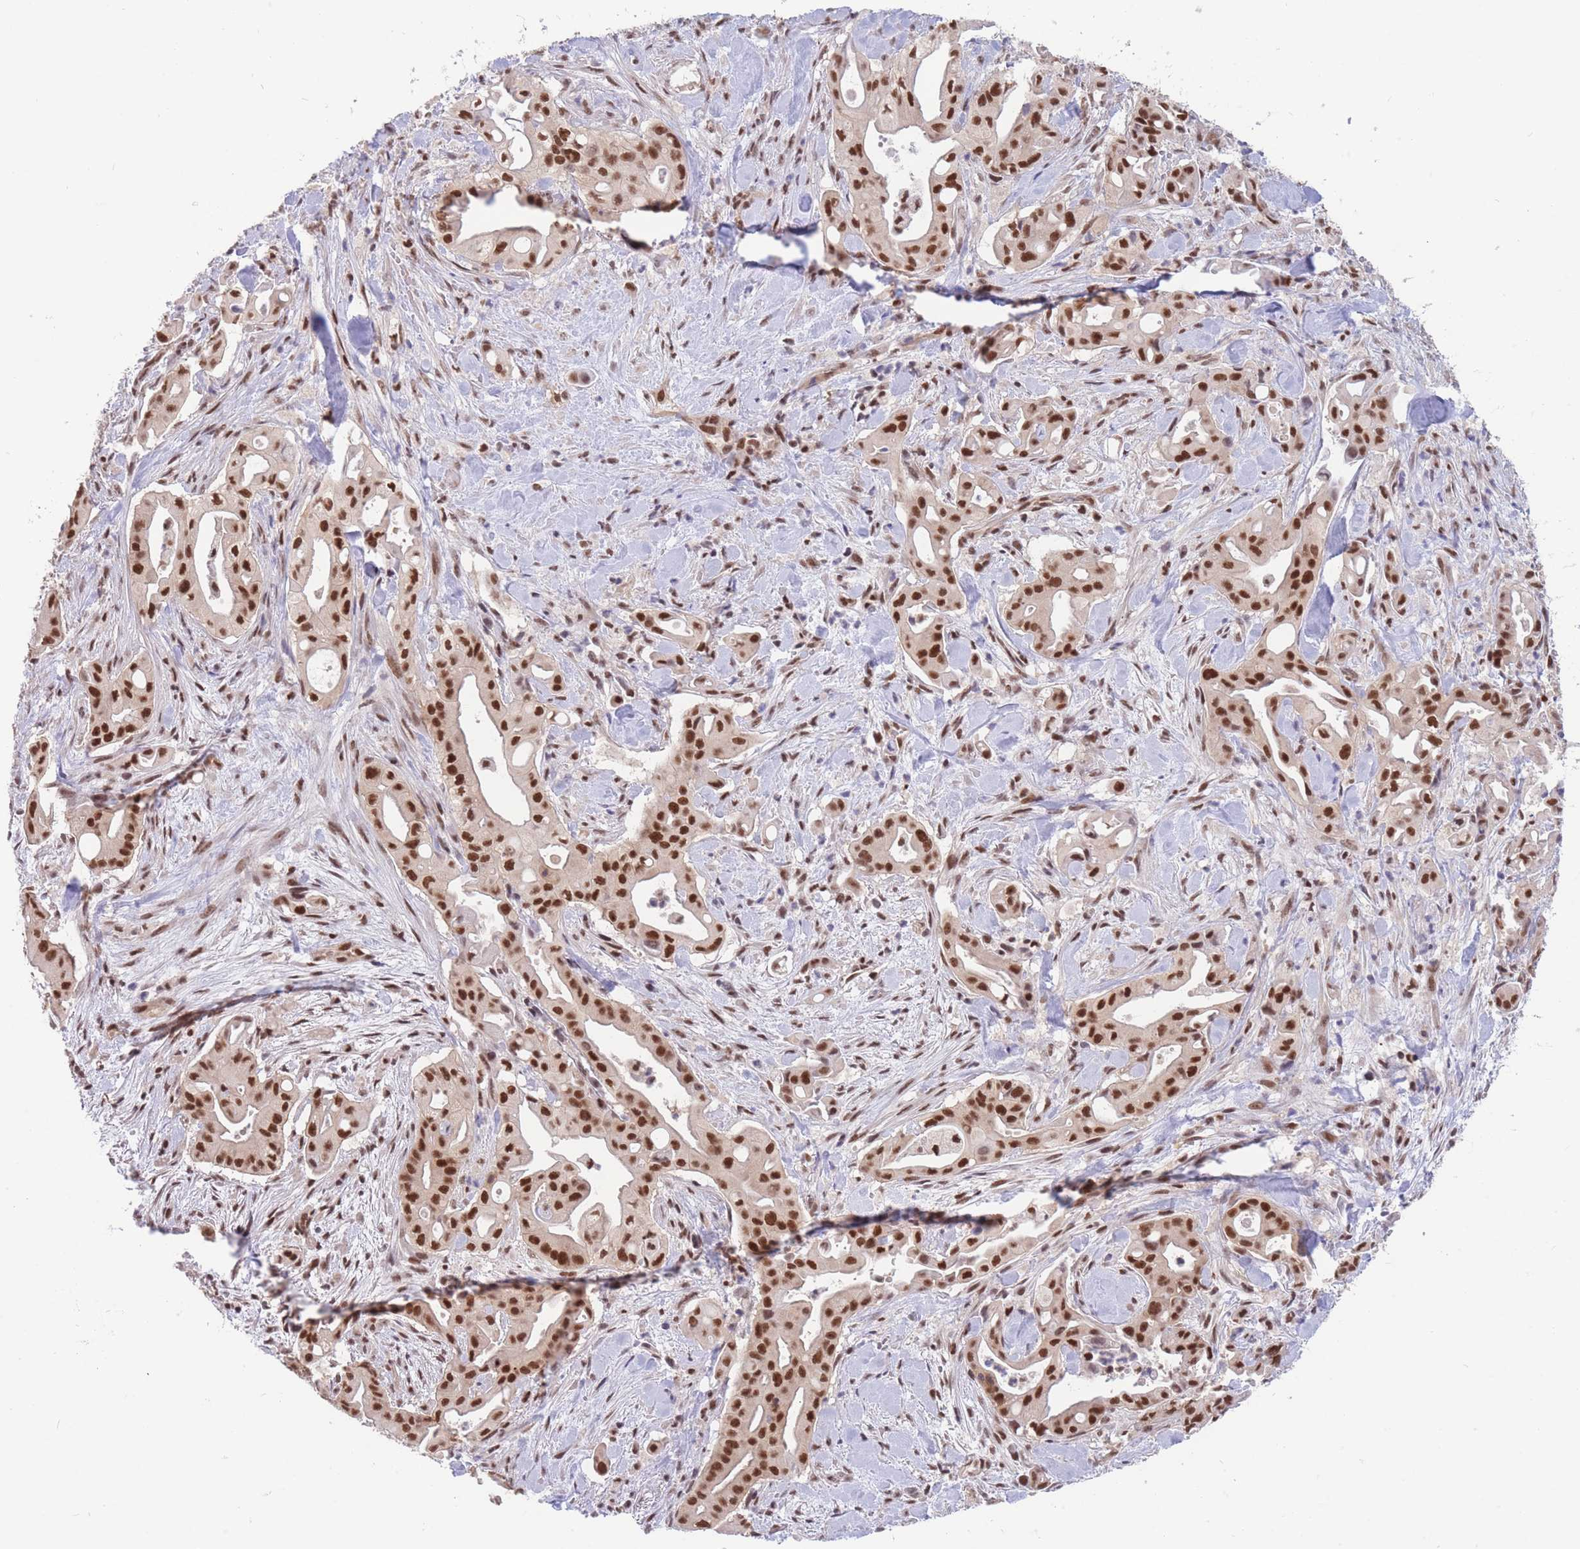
{"staining": {"intensity": "strong", "quantity": ">75%", "location": "nuclear"}, "tissue": "liver cancer", "cell_type": "Tumor cells", "image_type": "cancer", "snomed": [{"axis": "morphology", "description": "Cholangiocarcinoma"}, {"axis": "topography", "description": "Liver"}], "caption": "IHC (DAB (3,3'-diaminobenzidine)) staining of human liver cancer (cholangiocarcinoma) shows strong nuclear protein positivity in about >75% of tumor cells.", "gene": "SMAD9", "patient": {"sex": "female", "age": 68}}